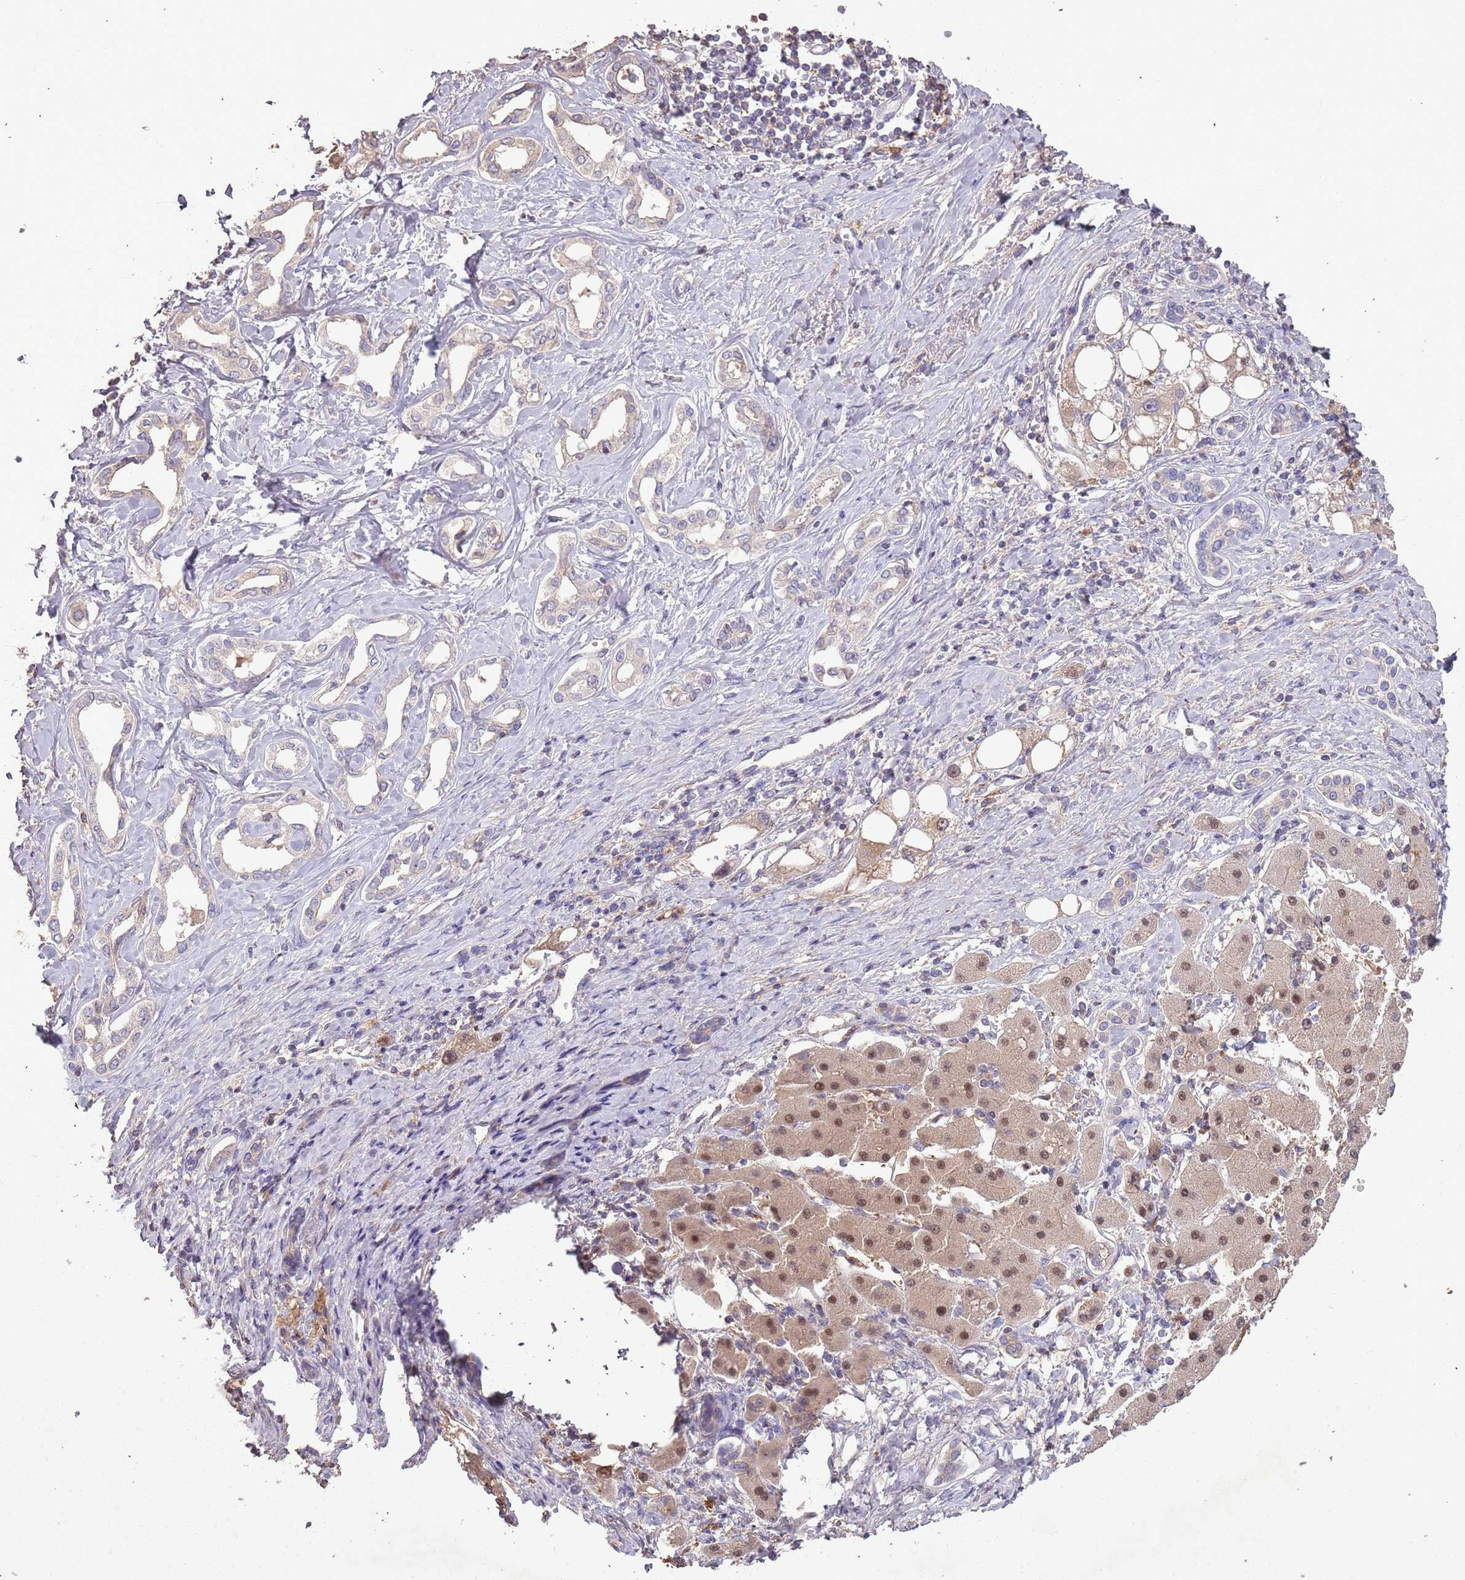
{"staining": {"intensity": "moderate", "quantity": "<25%", "location": "cytoplasmic/membranous"}, "tissue": "liver cancer", "cell_type": "Tumor cells", "image_type": "cancer", "snomed": [{"axis": "morphology", "description": "Cholangiocarcinoma"}, {"axis": "topography", "description": "Liver"}], "caption": "Cholangiocarcinoma (liver) stained for a protein shows moderate cytoplasmic/membranous positivity in tumor cells.", "gene": "FECH", "patient": {"sex": "female", "age": 77}}